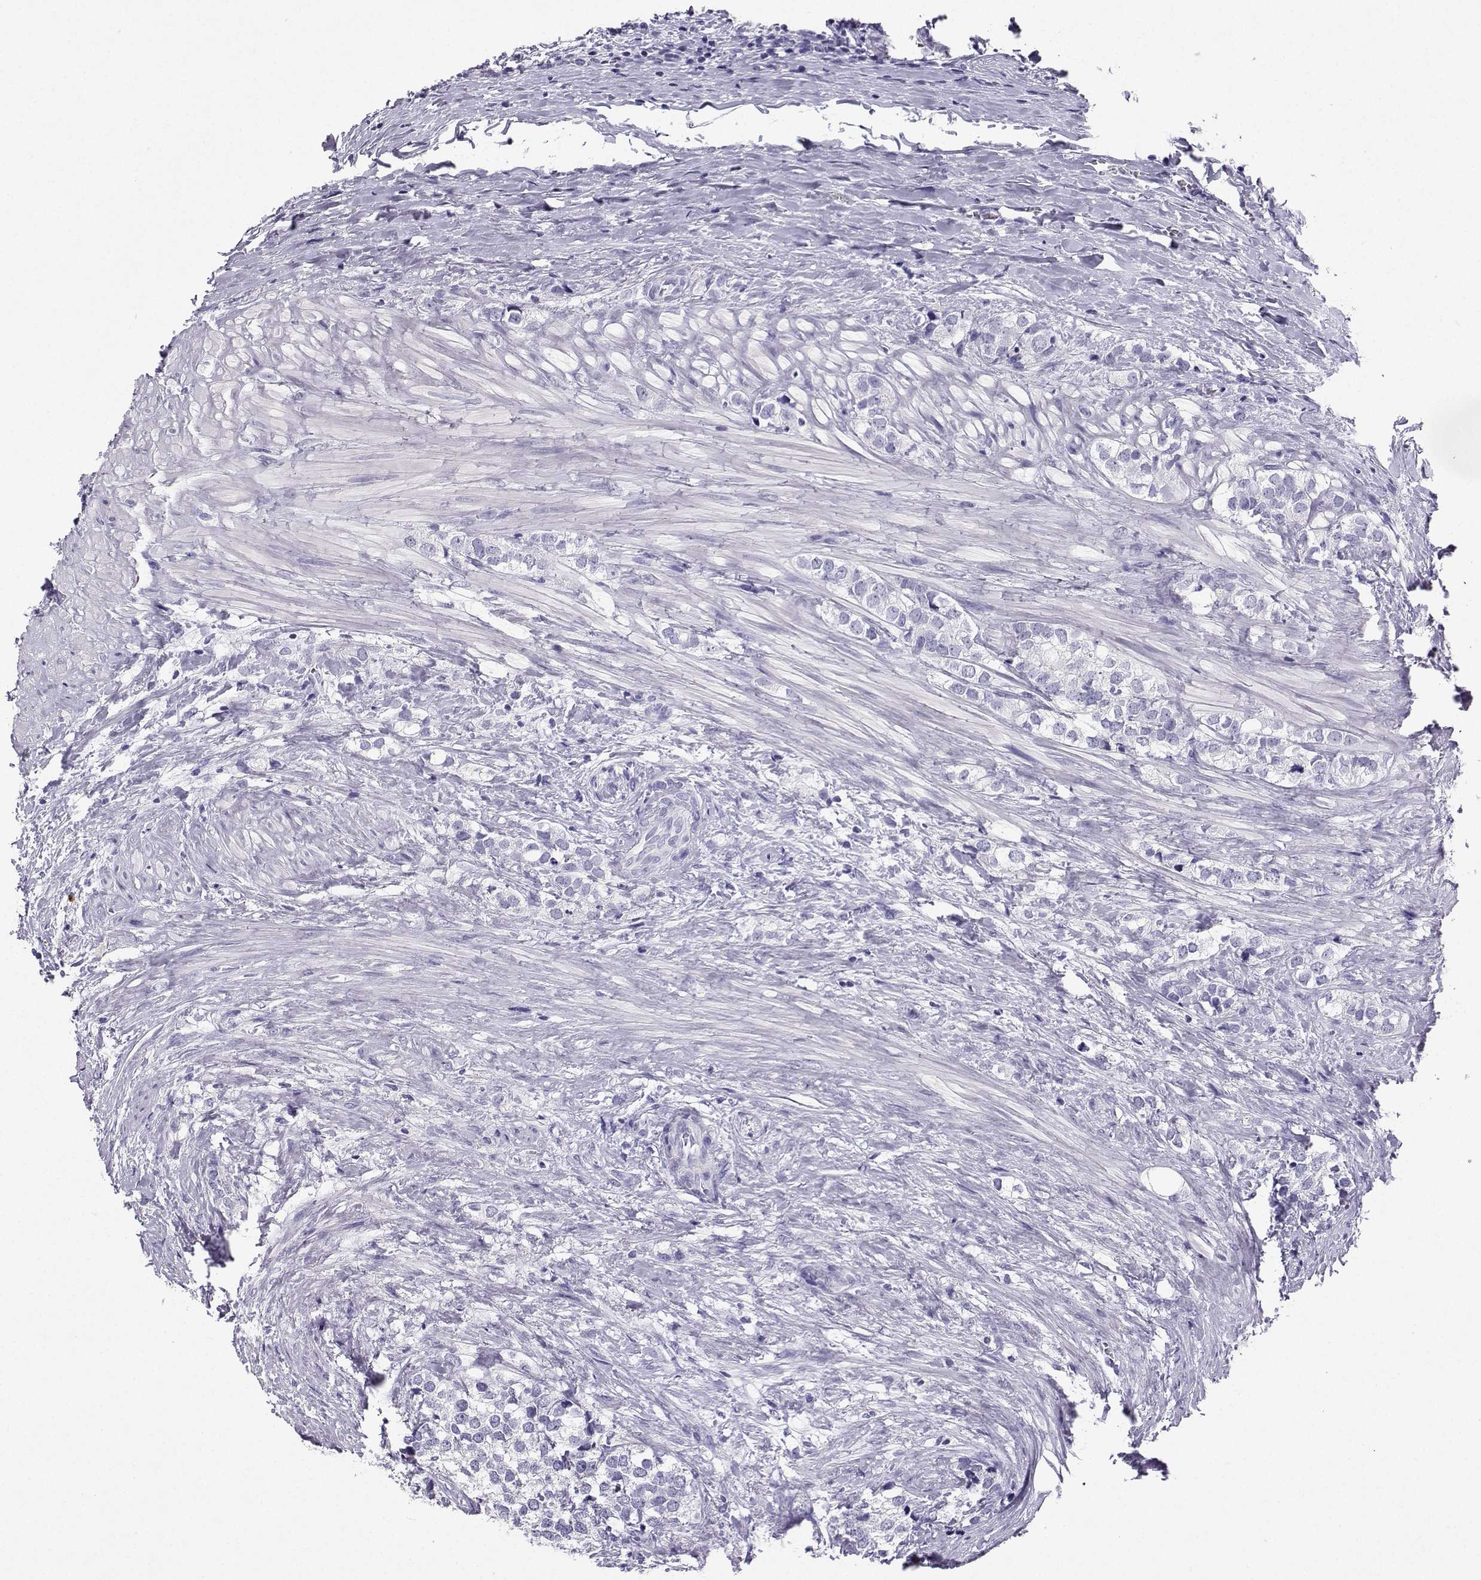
{"staining": {"intensity": "negative", "quantity": "none", "location": "none"}, "tissue": "prostate cancer", "cell_type": "Tumor cells", "image_type": "cancer", "snomed": [{"axis": "morphology", "description": "Adenocarcinoma, NOS"}, {"axis": "topography", "description": "Prostate and seminal vesicle, NOS"}], "caption": "A micrograph of prostate cancer stained for a protein displays no brown staining in tumor cells. (IHC, brightfield microscopy, high magnification).", "gene": "GRIK4", "patient": {"sex": "male", "age": 63}}